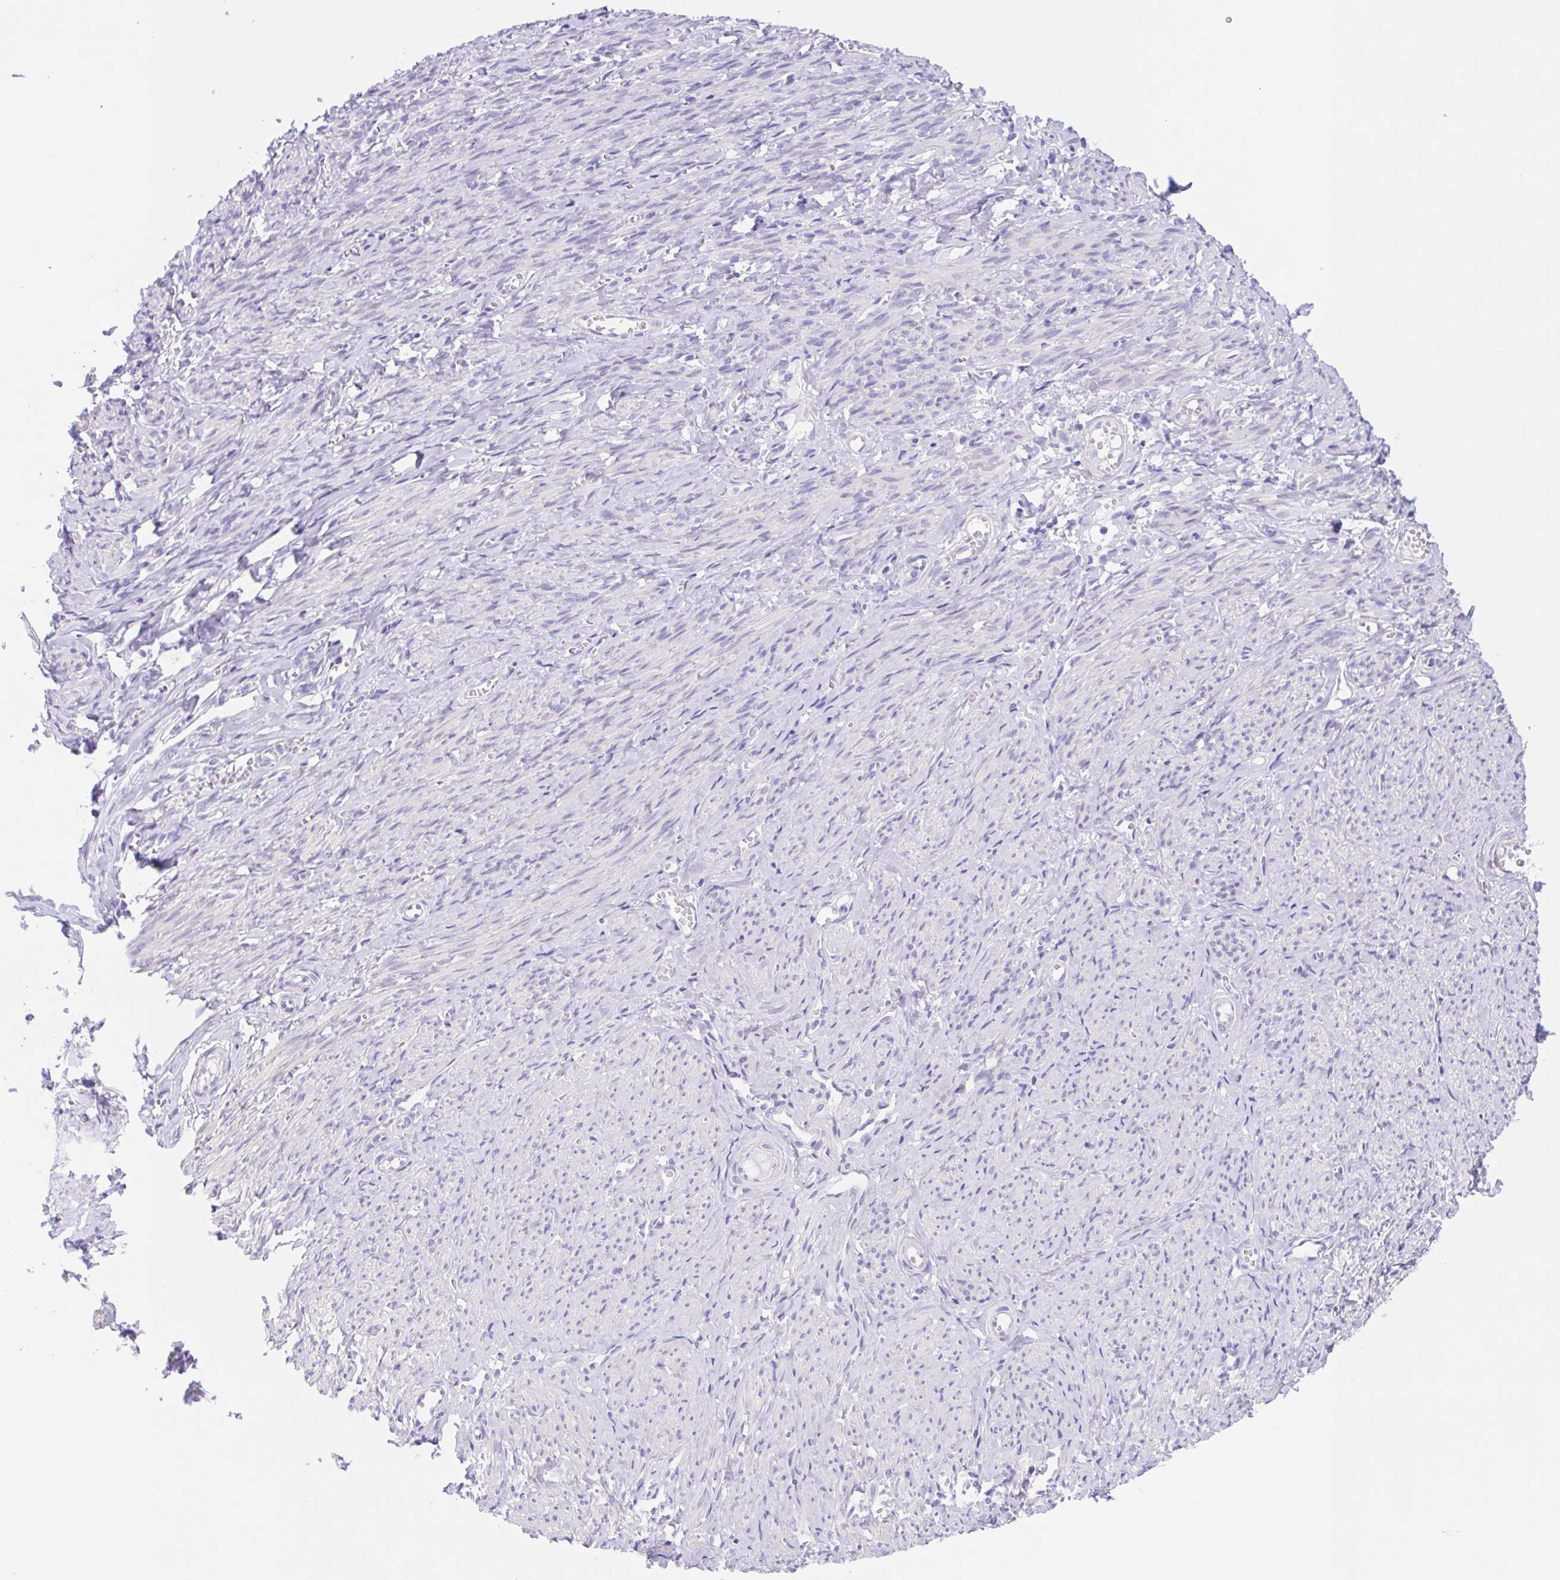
{"staining": {"intensity": "negative", "quantity": "none", "location": "none"}, "tissue": "smooth muscle", "cell_type": "Smooth muscle cells", "image_type": "normal", "snomed": [{"axis": "morphology", "description": "Normal tissue, NOS"}, {"axis": "topography", "description": "Smooth muscle"}], "caption": "This is an immunohistochemistry image of unremarkable smooth muscle. There is no positivity in smooth muscle cells.", "gene": "SCG3", "patient": {"sex": "female", "age": 65}}